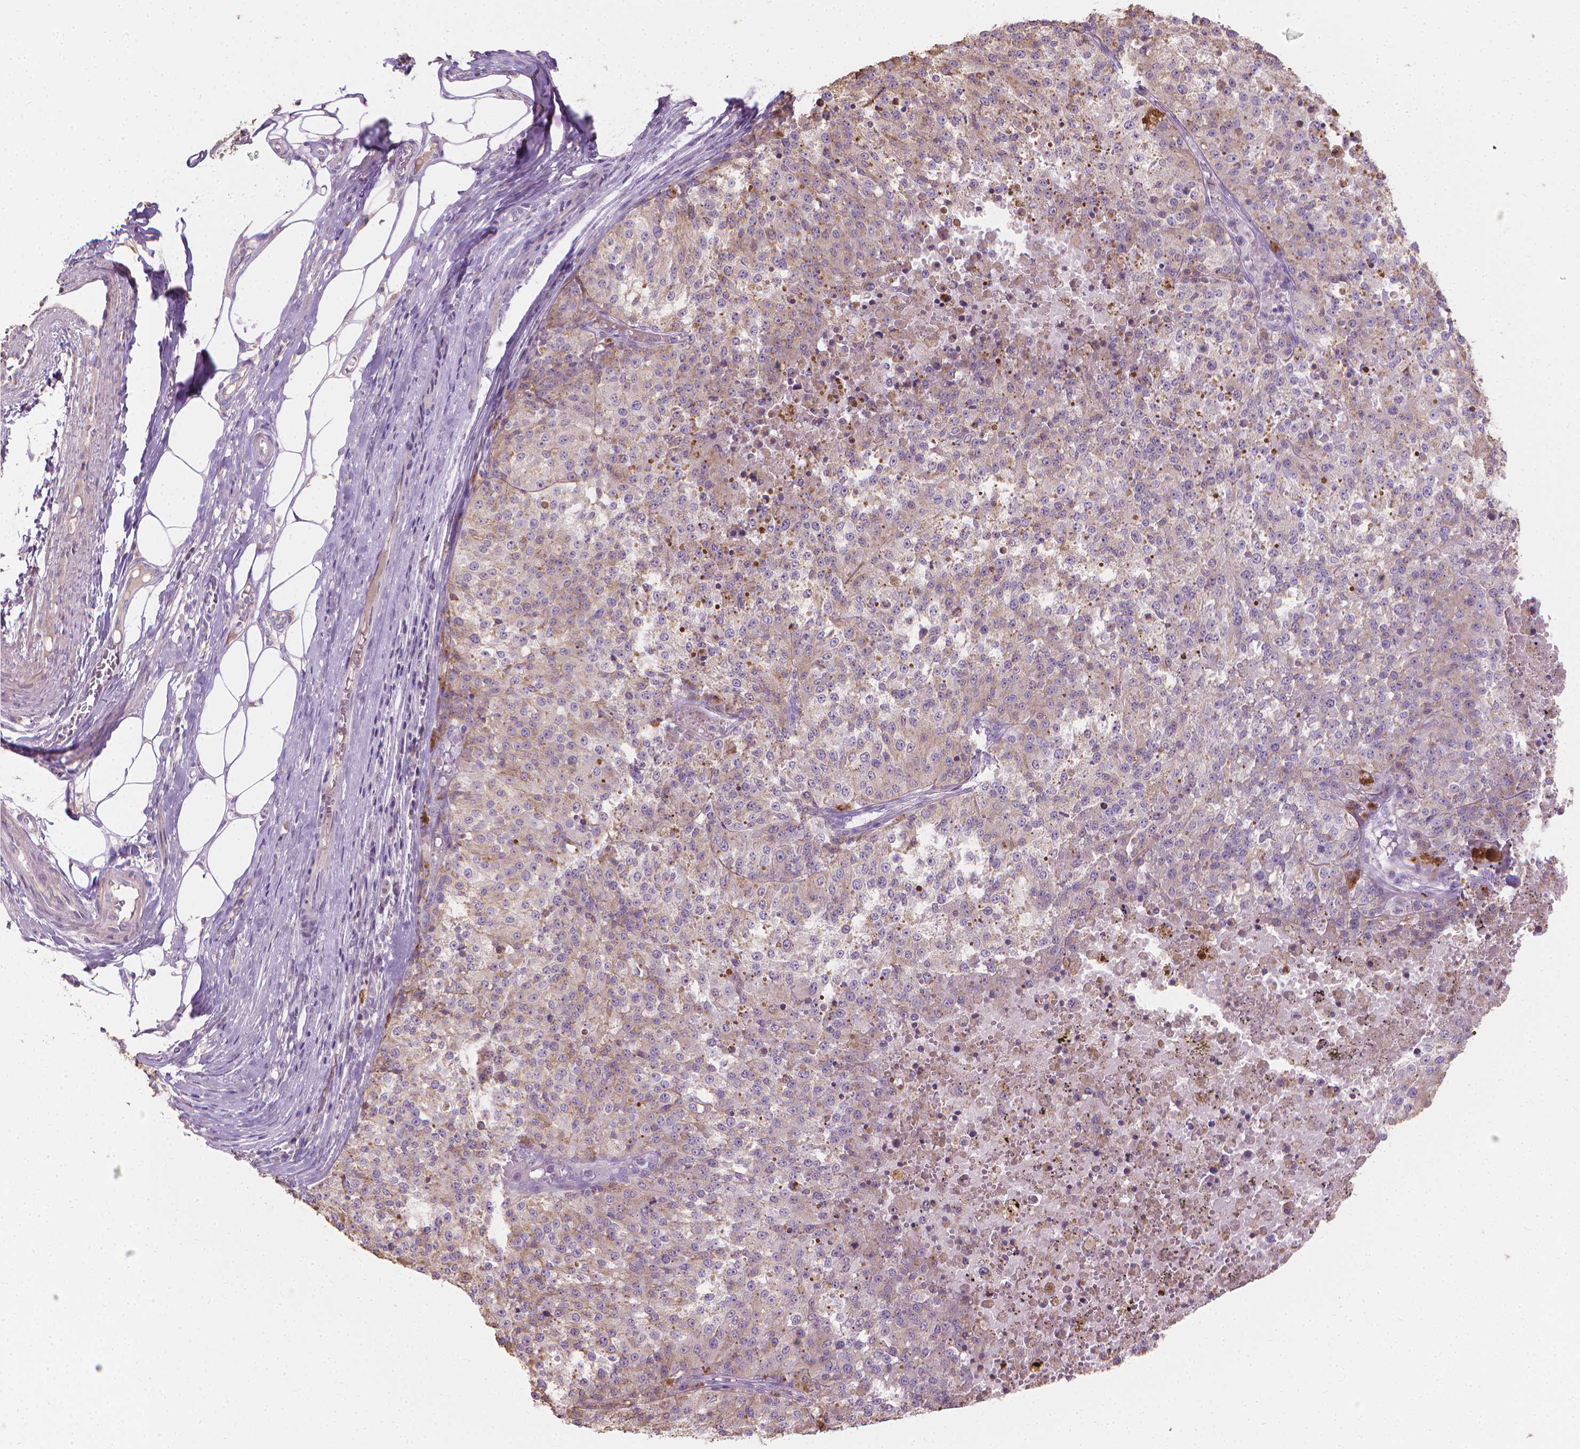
{"staining": {"intensity": "negative", "quantity": "none", "location": "none"}, "tissue": "melanoma", "cell_type": "Tumor cells", "image_type": "cancer", "snomed": [{"axis": "morphology", "description": "Malignant melanoma, Metastatic site"}, {"axis": "topography", "description": "Lymph node"}], "caption": "The micrograph demonstrates no significant staining in tumor cells of melanoma.", "gene": "CABCOCO1", "patient": {"sex": "female", "age": 64}}